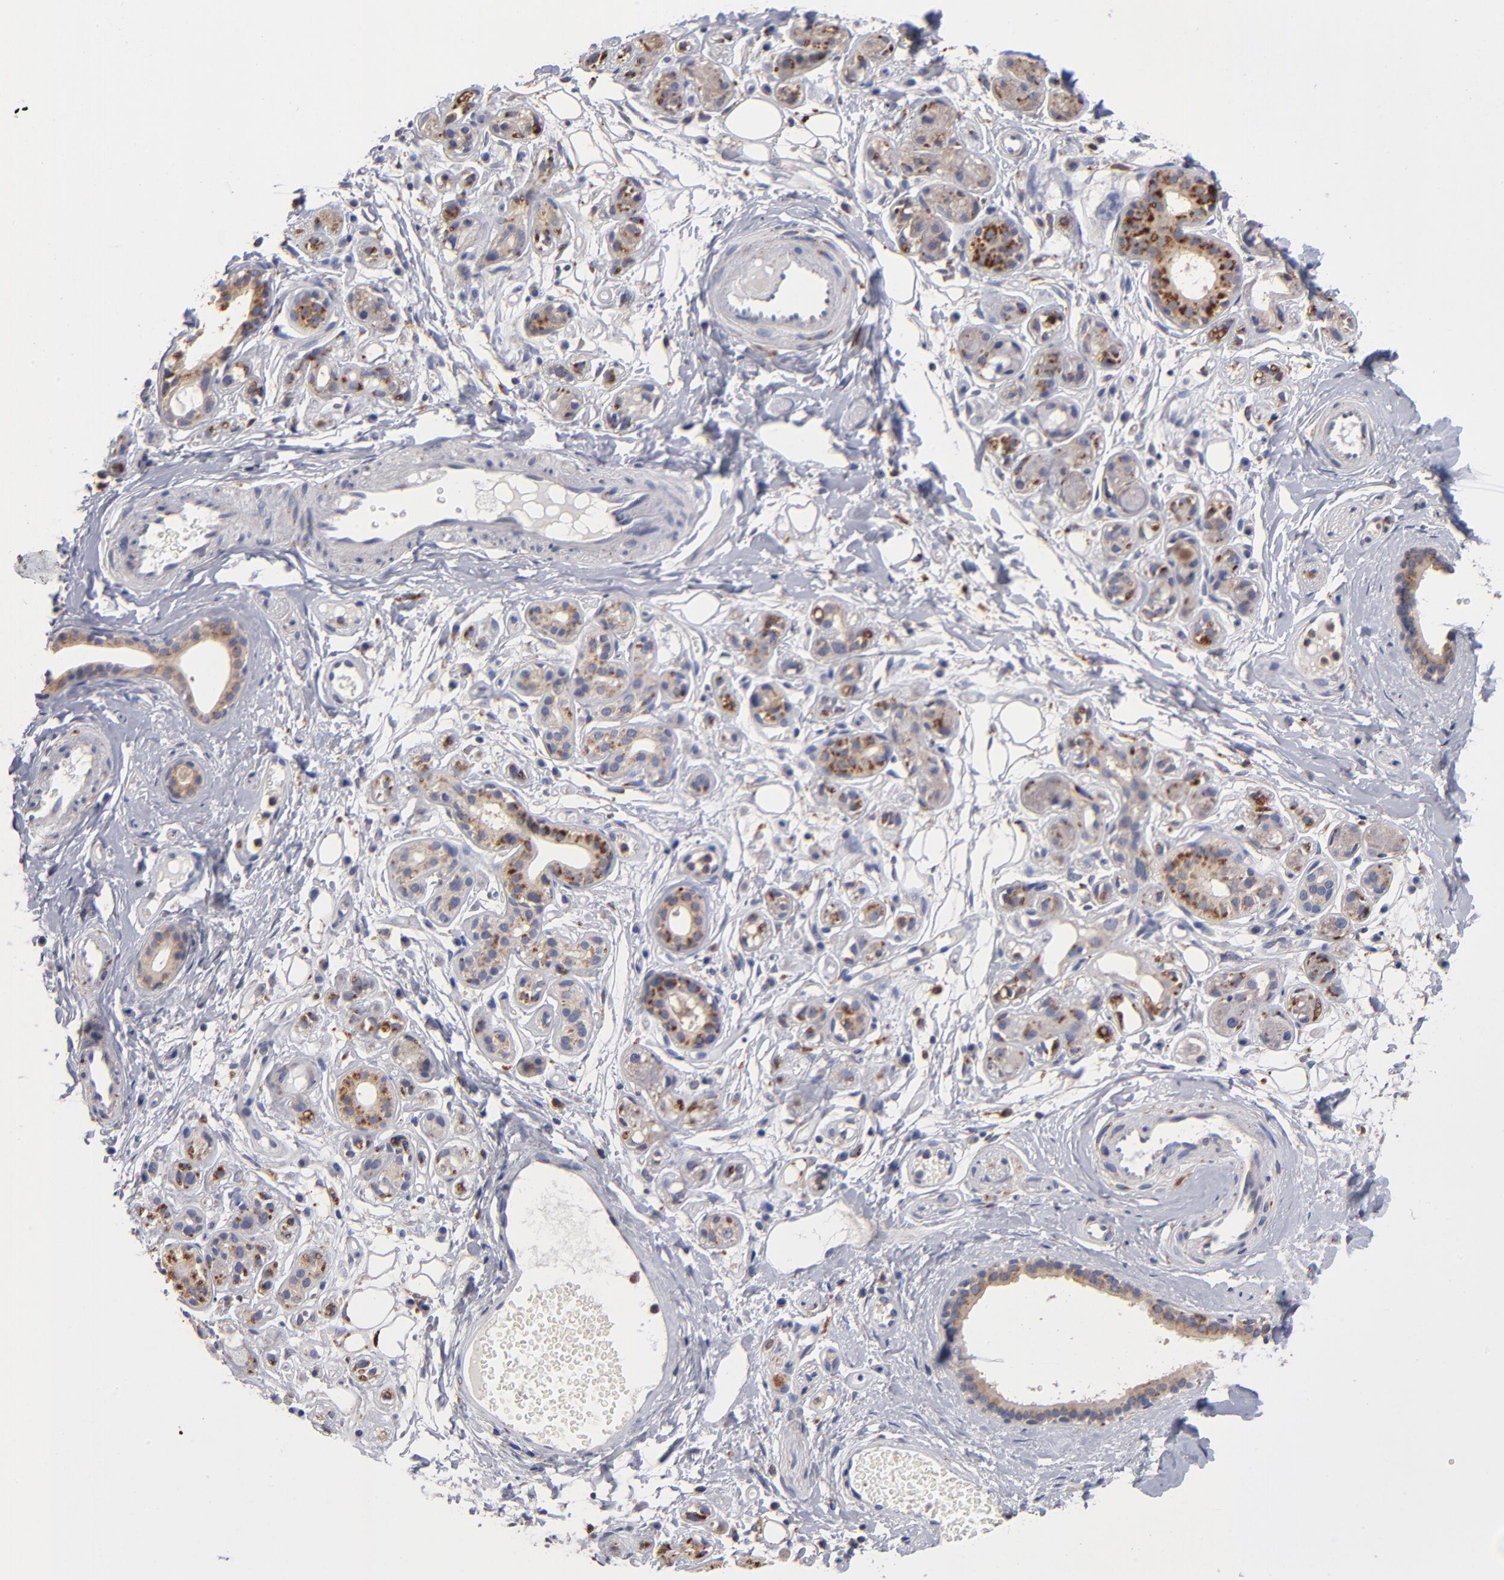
{"staining": {"intensity": "moderate", "quantity": "<25%", "location": "cytoplasmic/membranous"}, "tissue": "salivary gland", "cell_type": "Glandular cells", "image_type": "normal", "snomed": [{"axis": "morphology", "description": "Normal tissue, NOS"}, {"axis": "topography", "description": "Salivary gland"}], "caption": "Protein positivity by IHC exhibits moderate cytoplasmic/membranous expression in approximately <25% of glandular cells in normal salivary gland.", "gene": "RRAGA", "patient": {"sex": "male", "age": 54}}